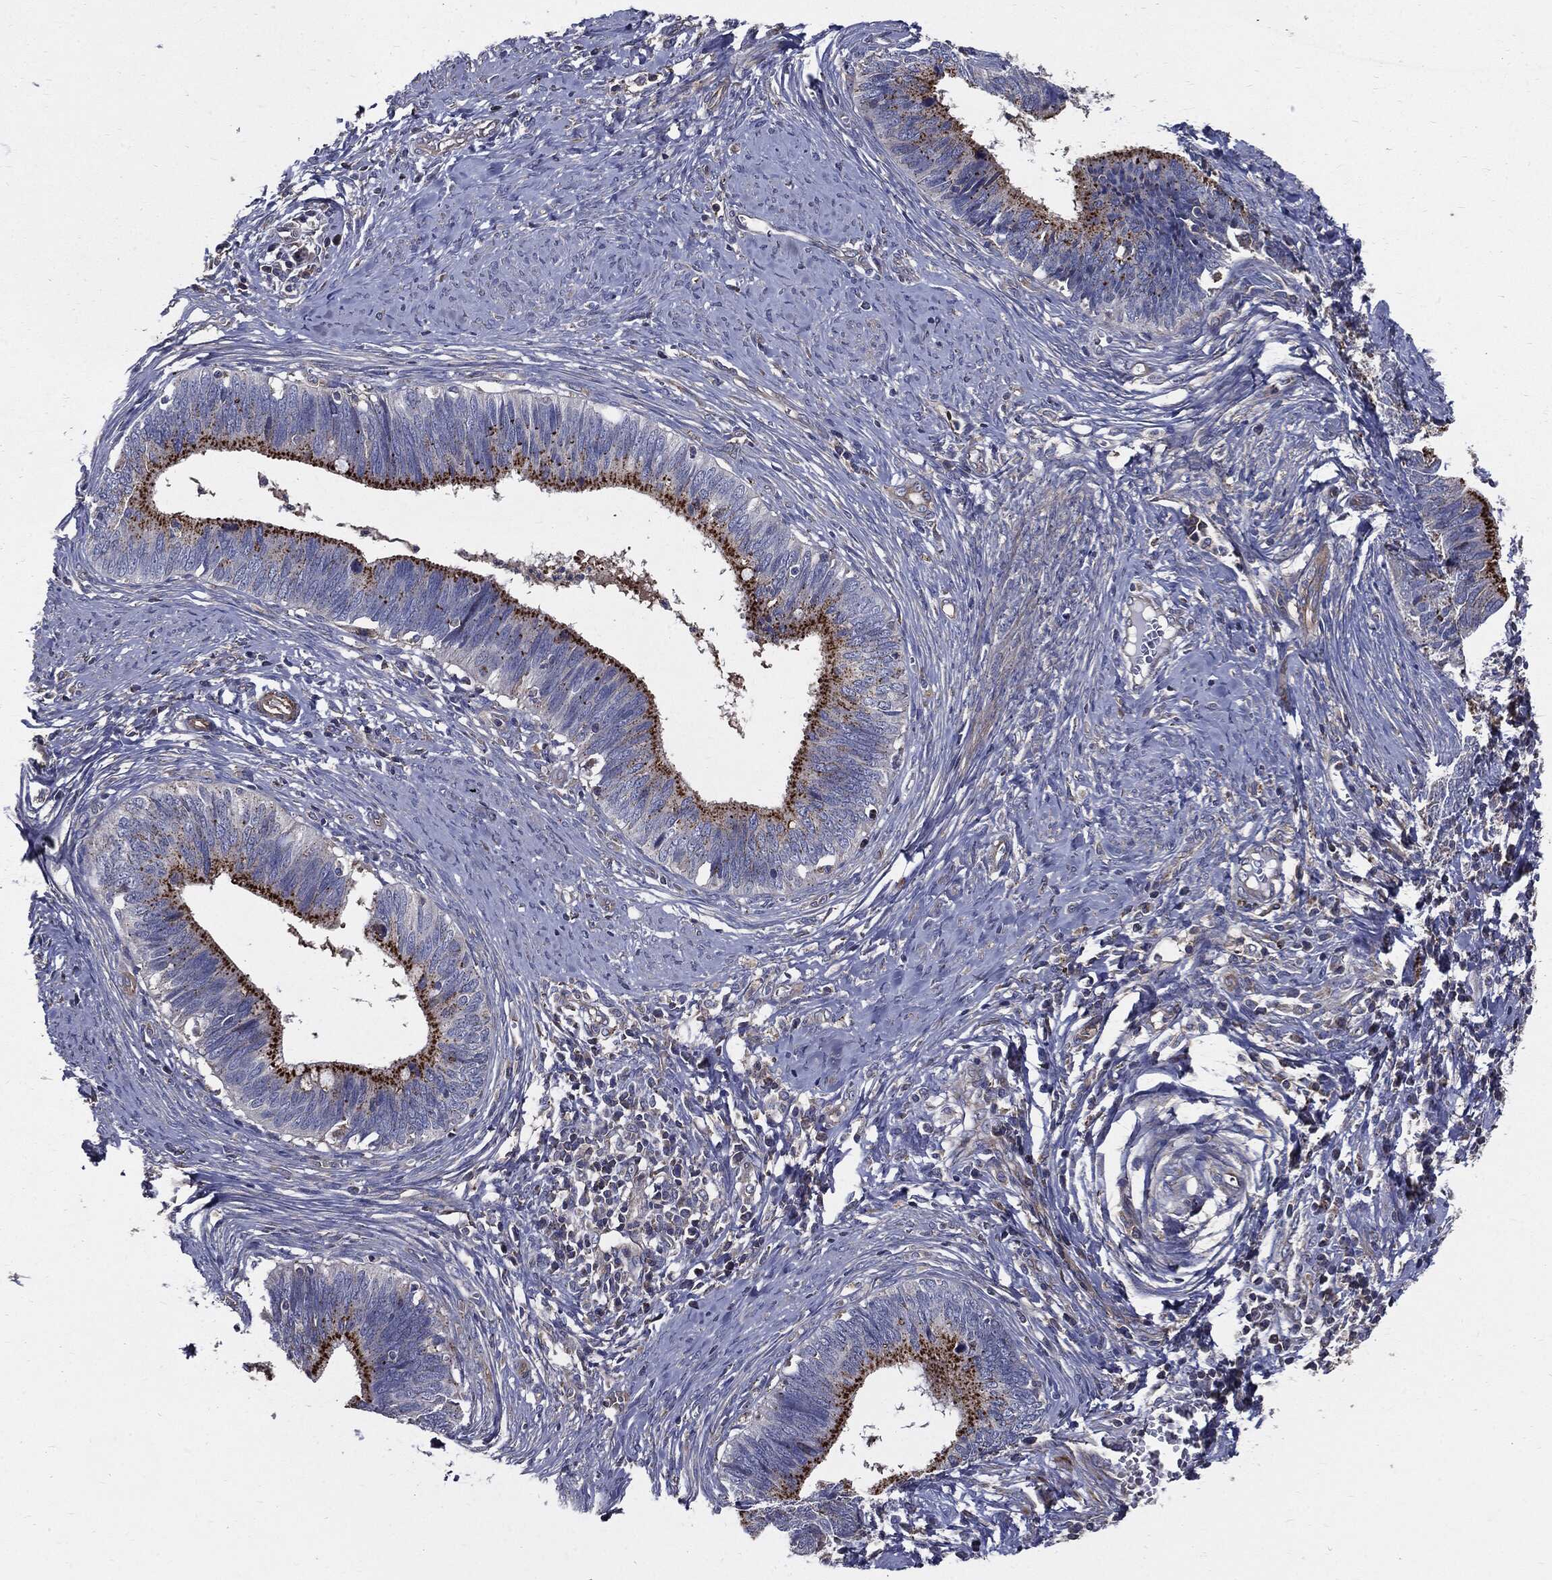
{"staining": {"intensity": "strong", "quantity": "<25%", "location": "cytoplasmic/membranous"}, "tissue": "cervical cancer", "cell_type": "Tumor cells", "image_type": "cancer", "snomed": [{"axis": "morphology", "description": "Adenocarcinoma, NOS"}, {"axis": "topography", "description": "Cervix"}], "caption": "Immunohistochemical staining of adenocarcinoma (cervical) shows medium levels of strong cytoplasmic/membranous protein expression in approximately <25% of tumor cells. The protein of interest is stained brown, and the nuclei are stained in blue (DAB IHC with brightfield microscopy, high magnification).", "gene": "PDCD6IP", "patient": {"sex": "female", "age": 42}}